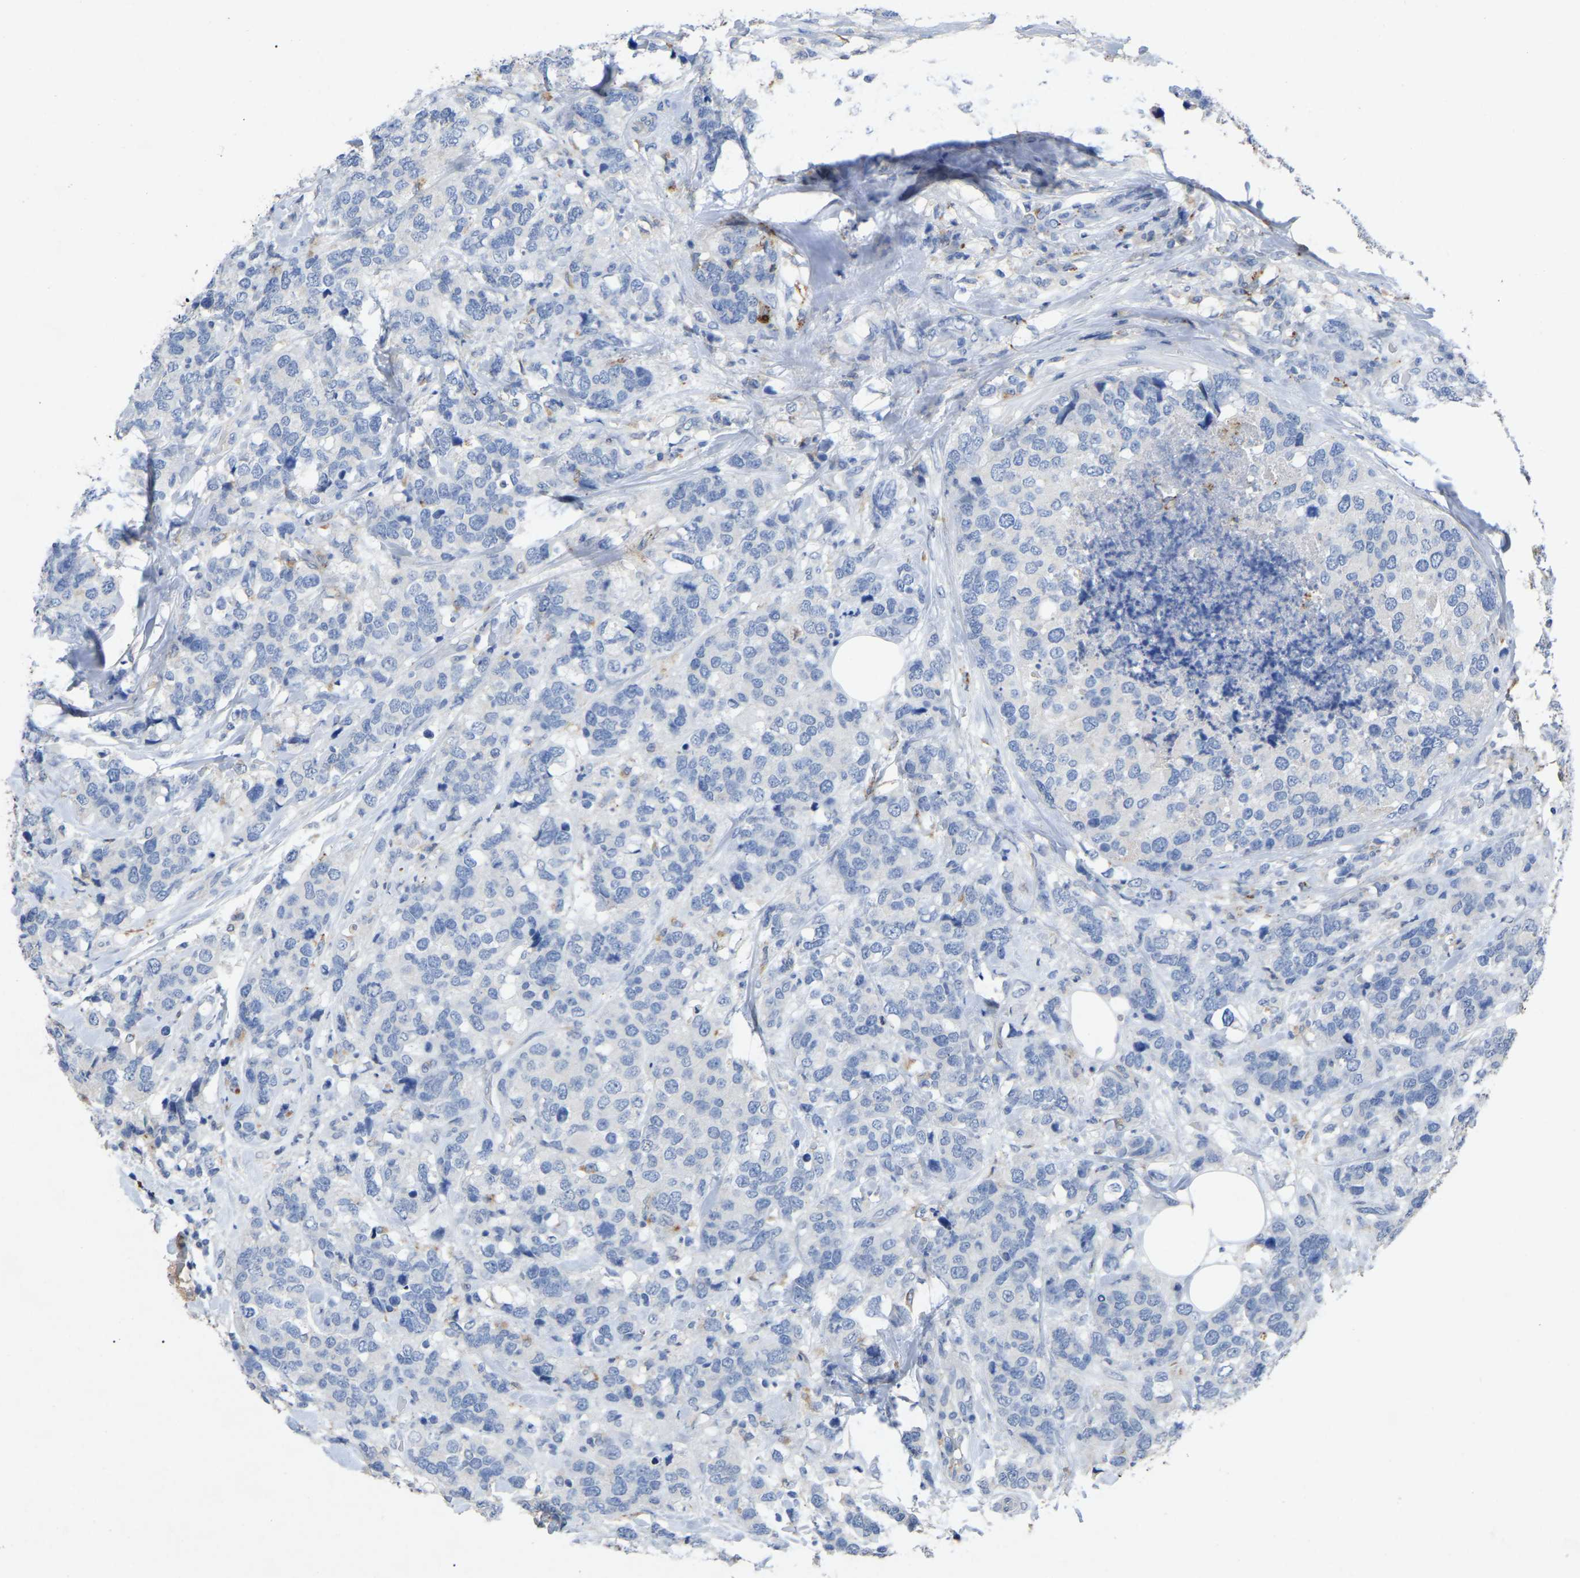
{"staining": {"intensity": "negative", "quantity": "none", "location": "none"}, "tissue": "breast cancer", "cell_type": "Tumor cells", "image_type": "cancer", "snomed": [{"axis": "morphology", "description": "Lobular carcinoma"}, {"axis": "topography", "description": "Breast"}], "caption": "Tumor cells show no significant protein staining in breast cancer (lobular carcinoma). (DAB (3,3'-diaminobenzidine) immunohistochemistry, high magnification).", "gene": "SMPD2", "patient": {"sex": "female", "age": 59}}